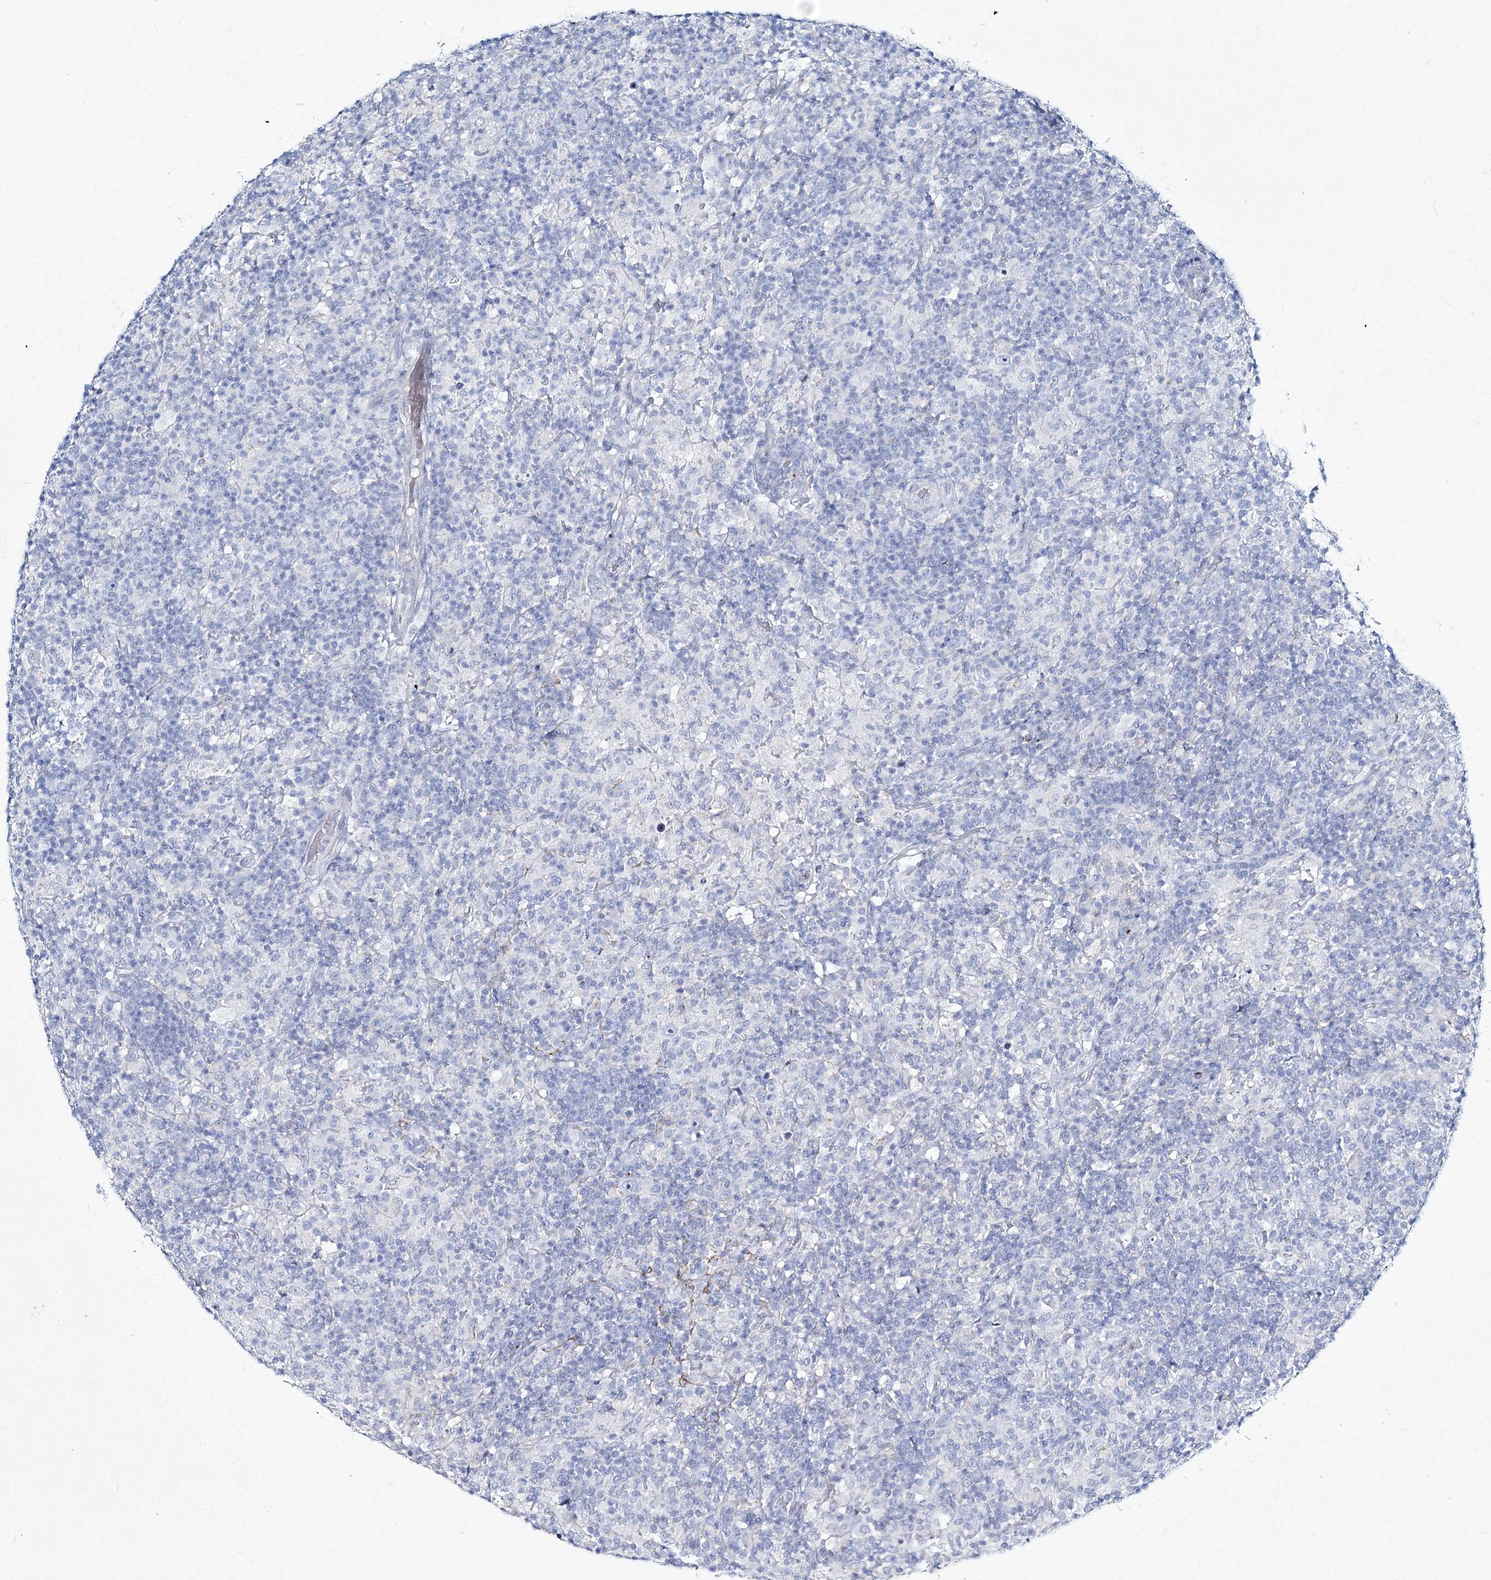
{"staining": {"intensity": "negative", "quantity": "none", "location": "none"}, "tissue": "lymphoma", "cell_type": "Tumor cells", "image_type": "cancer", "snomed": [{"axis": "morphology", "description": "Hodgkin's disease, NOS"}, {"axis": "topography", "description": "Lymph node"}], "caption": "Hodgkin's disease was stained to show a protein in brown. There is no significant staining in tumor cells.", "gene": "ADGRL1", "patient": {"sex": "male", "age": 70}}